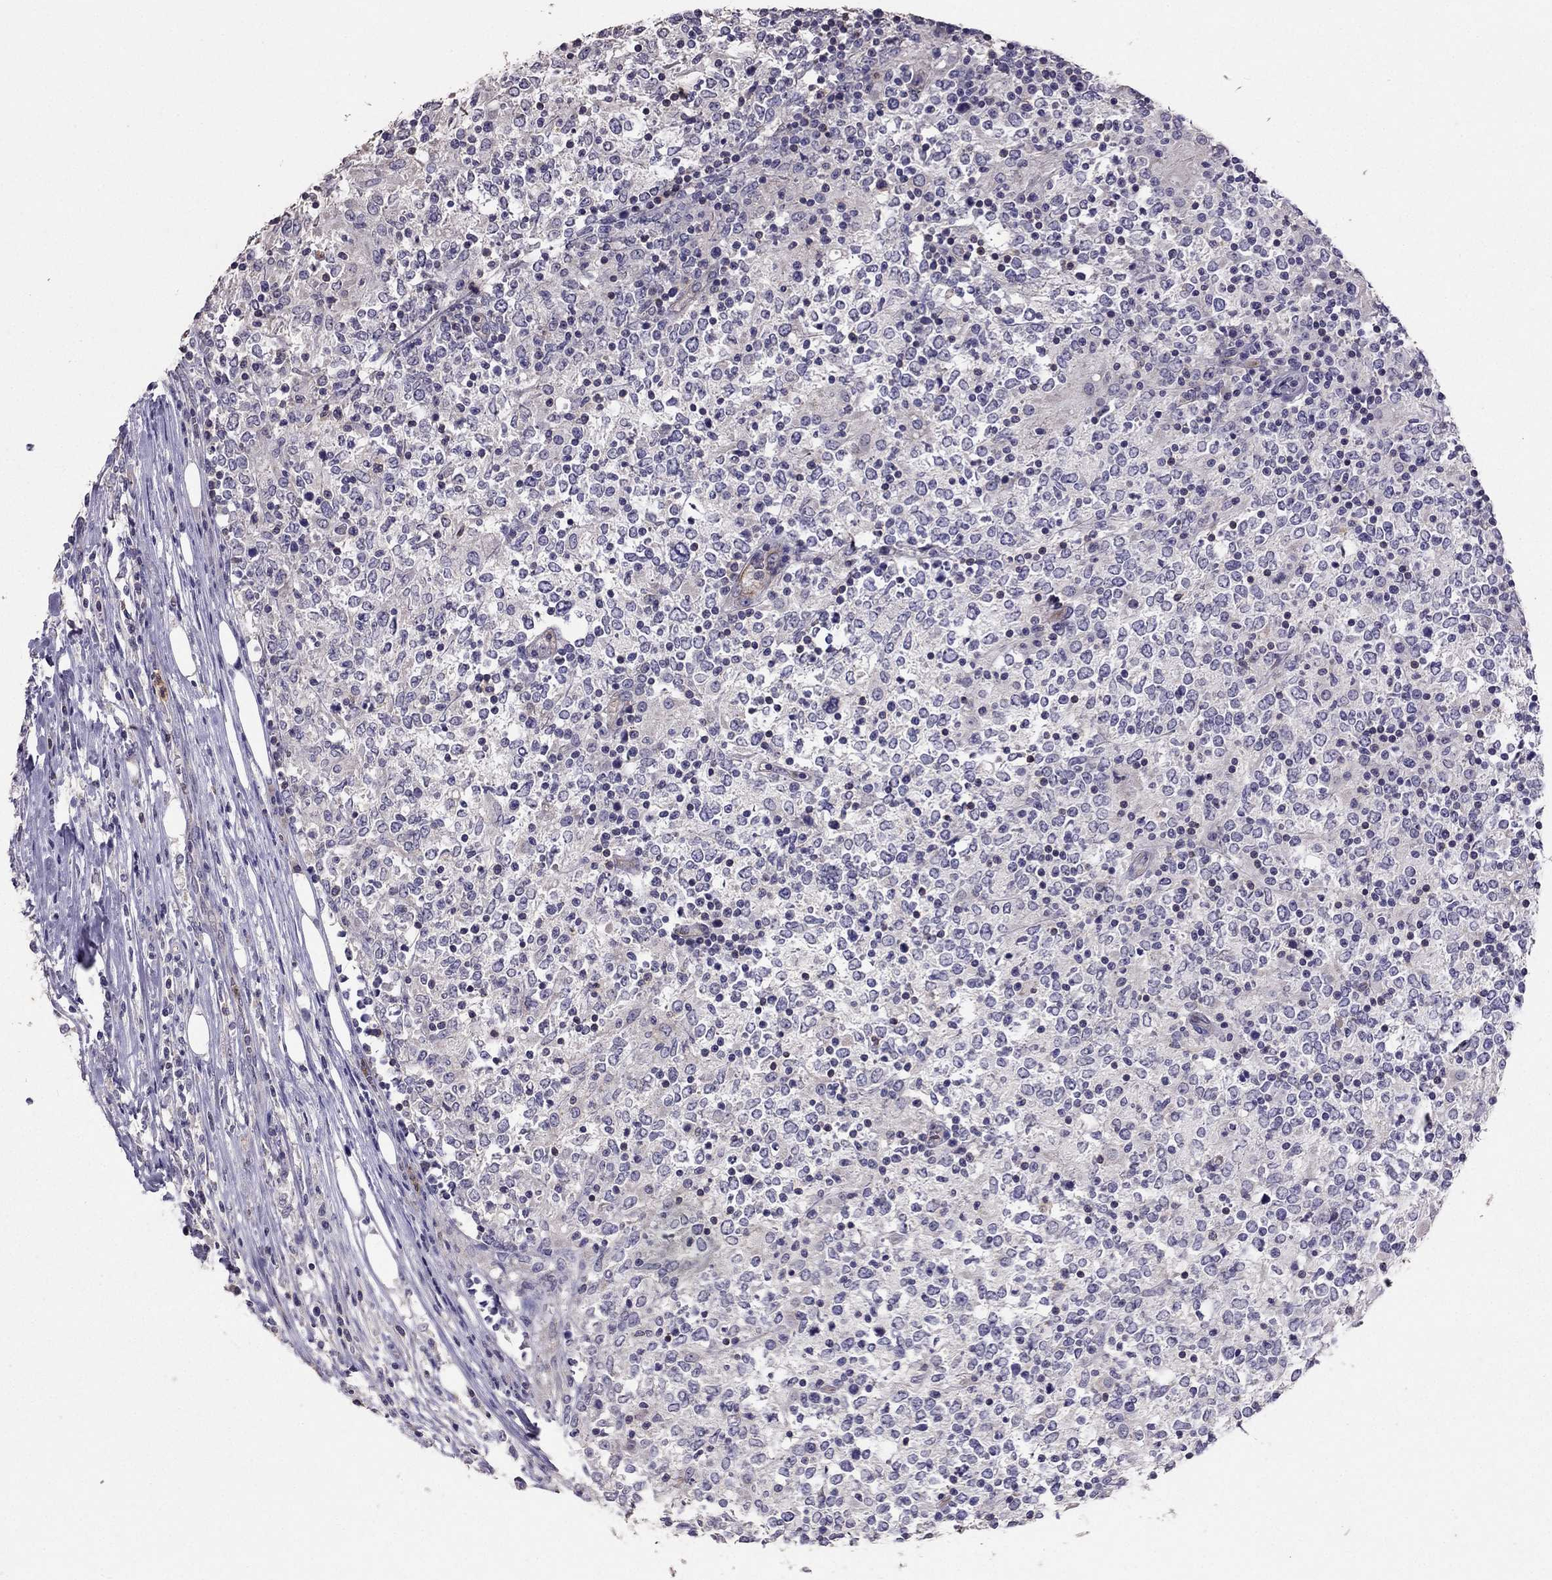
{"staining": {"intensity": "negative", "quantity": "none", "location": "none"}, "tissue": "lymphoma", "cell_type": "Tumor cells", "image_type": "cancer", "snomed": [{"axis": "morphology", "description": "Malignant lymphoma, non-Hodgkin's type, High grade"}, {"axis": "topography", "description": "Lymph node"}], "caption": "Tumor cells show no significant protein expression in high-grade malignant lymphoma, non-Hodgkin's type.", "gene": "RFLNB", "patient": {"sex": "female", "age": 84}}